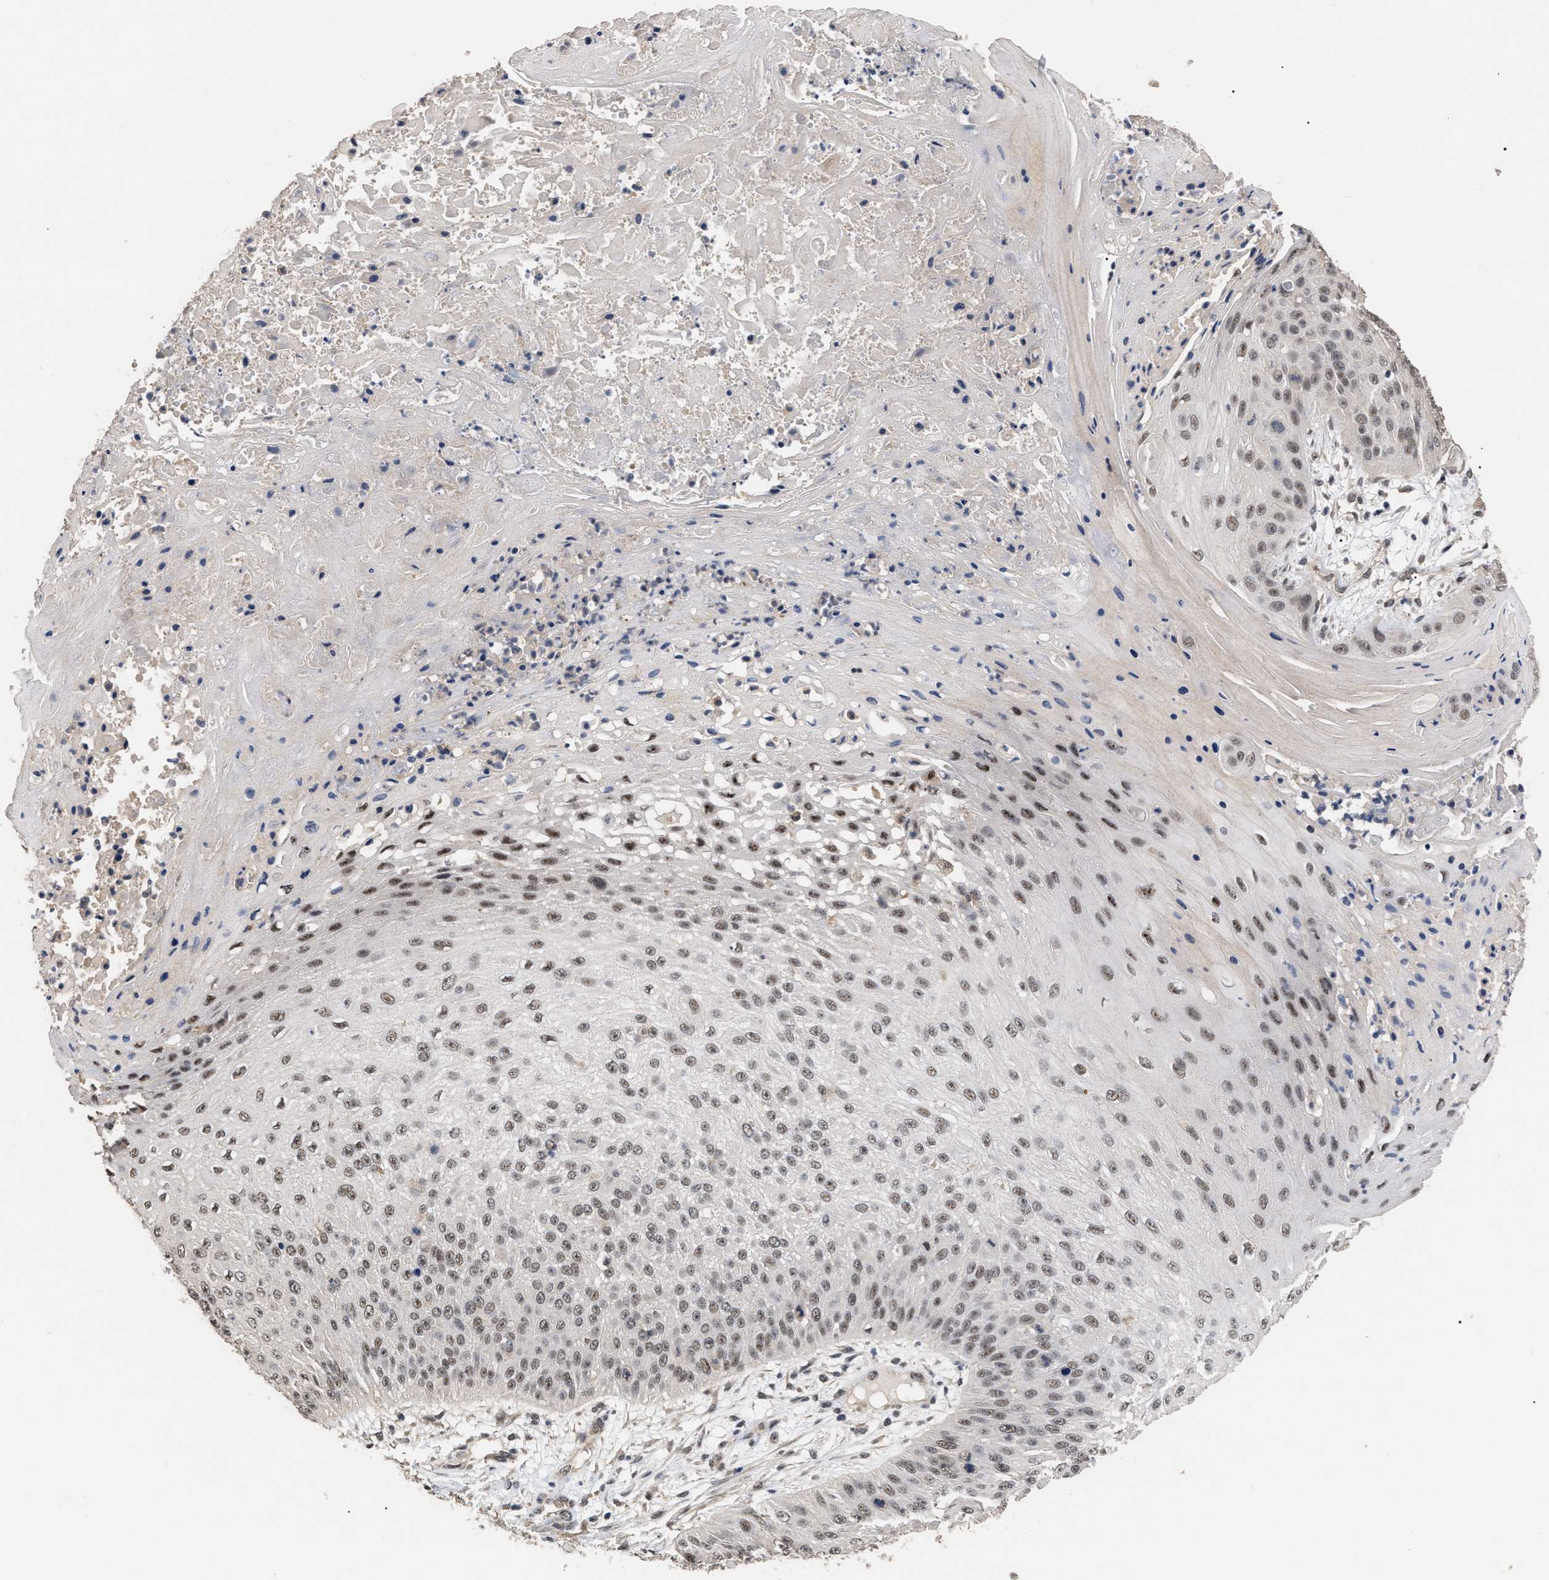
{"staining": {"intensity": "weak", "quantity": ">75%", "location": "nuclear"}, "tissue": "skin cancer", "cell_type": "Tumor cells", "image_type": "cancer", "snomed": [{"axis": "morphology", "description": "Squamous cell carcinoma, NOS"}, {"axis": "topography", "description": "Skin"}], "caption": "Immunohistochemical staining of human skin squamous cell carcinoma demonstrates low levels of weak nuclear staining in approximately >75% of tumor cells.", "gene": "JAZF1", "patient": {"sex": "female", "age": 80}}